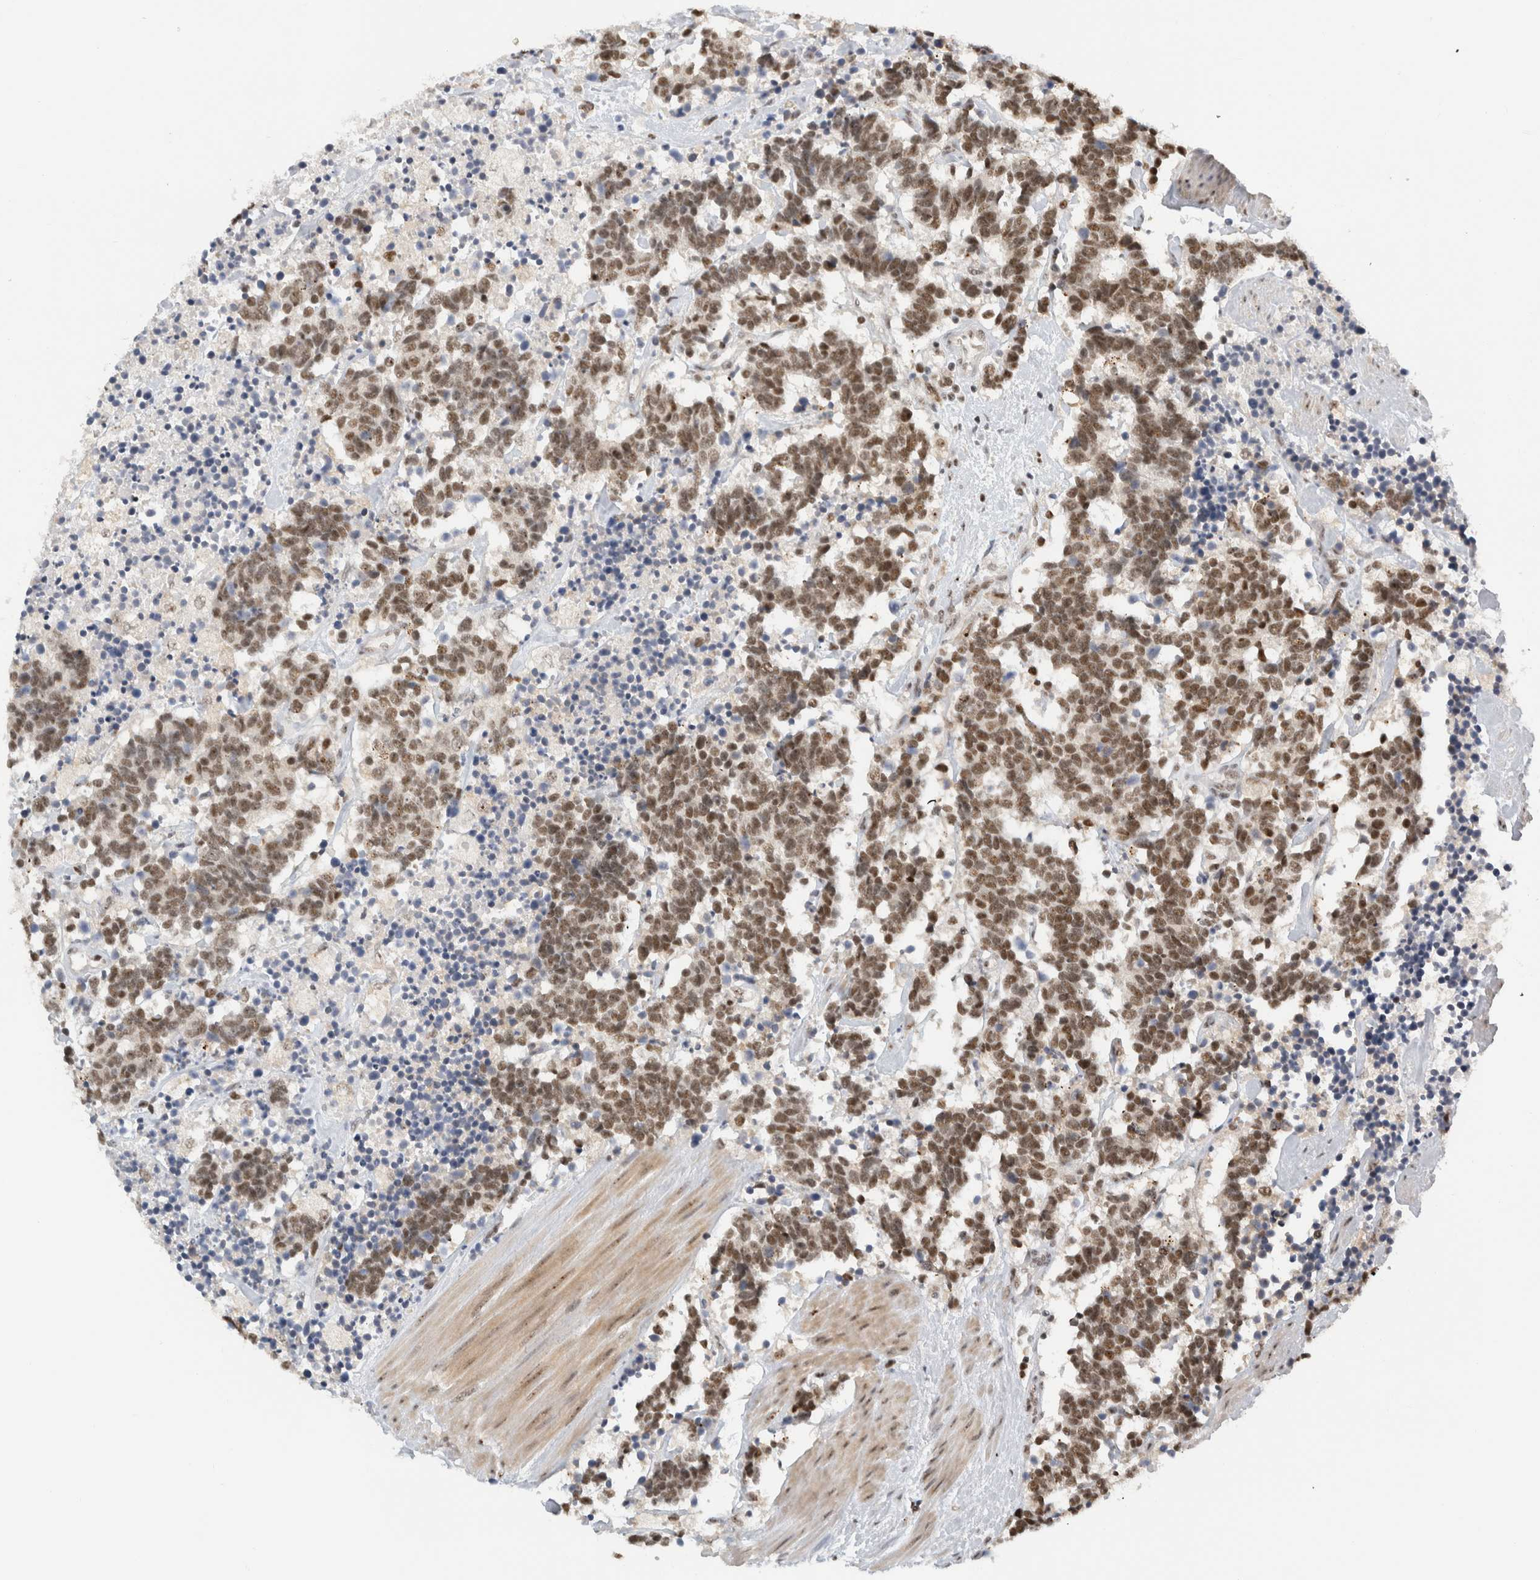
{"staining": {"intensity": "moderate", "quantity": ">75%", "location": "nuclear"}, "tissue": "carcinoid", "cell_type": "Tumor cells", "image_type": "cancer", "snomed": [{"axis": "morphology", "description": "Carcinoma, NOS"}, {"axis": "morphology", "description": "Carcinoid, malignant, NOS"}, {"axis": "topography", "description": "Urinary bladder"}], "caption": "IHC photomicrograph of carcinoma stained for a protein (brown), which exhibits medium levels of moderate nuclear positivity in approximately >75% of tumor cells.", "gene": "EBNA1BP2", "patient": {"sex": "male", "age": 57}}